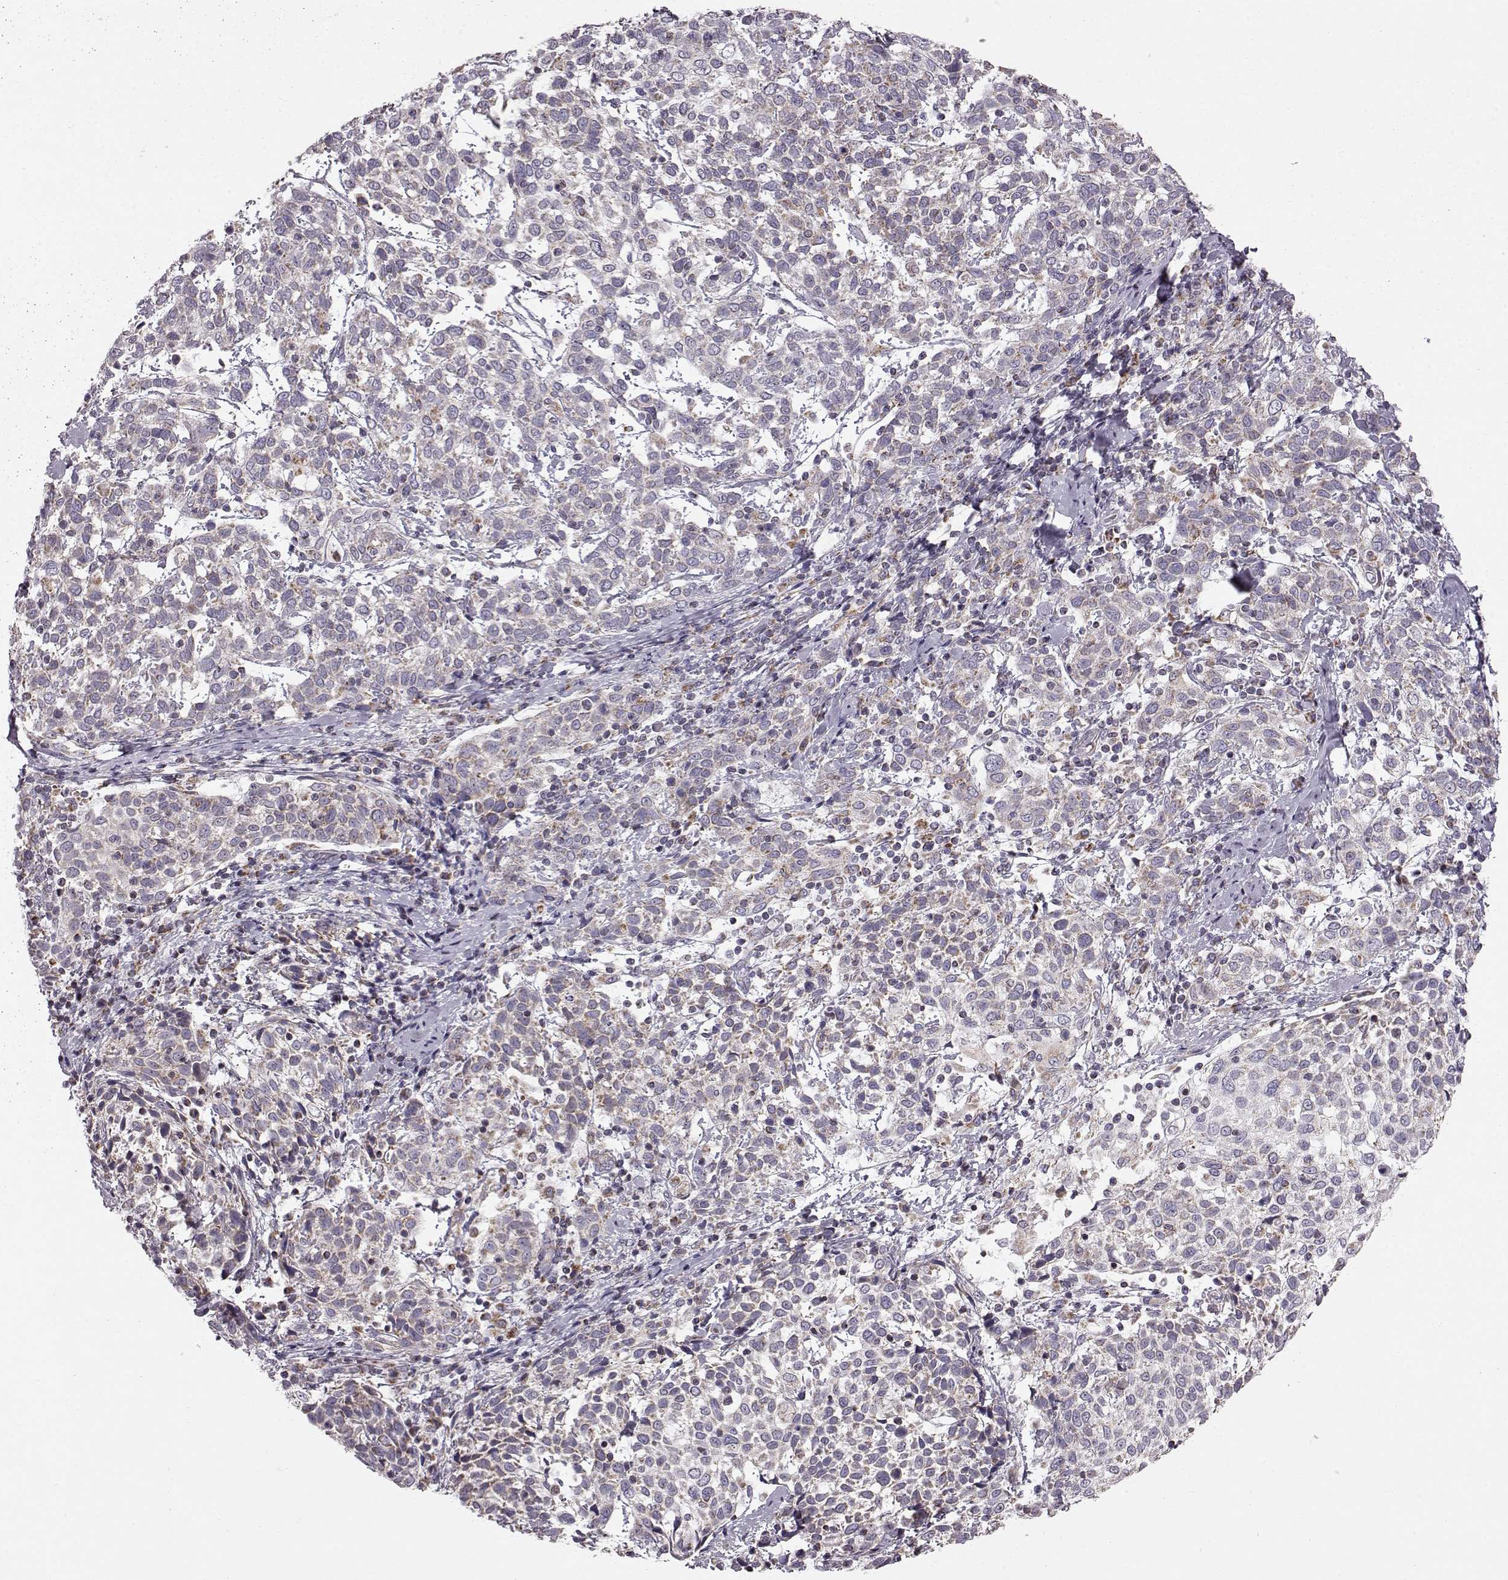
{"staining": {"intensity": "moderate", "quantity": "<25%", "location": "cytoplasmic/membranous"}, "tissue": "cervical cancer", "cell_type": "Tumor cells", "image_type": "cancer", "snomed": [{"axis": "morphology", "description": "Squamous cell carcinoma, NOS"}, {"axis": "topography", "description": "Cervix"}], "caption": "Immunohistochemistry (DAB) staining of cervical squamous cell carcinoma demonstrates moderate cytoplasmic/membranous protein staining in about <25% of tumor cells.", "gene": "FAM8A1", "patient": {"sex": "female", "age": 61}}